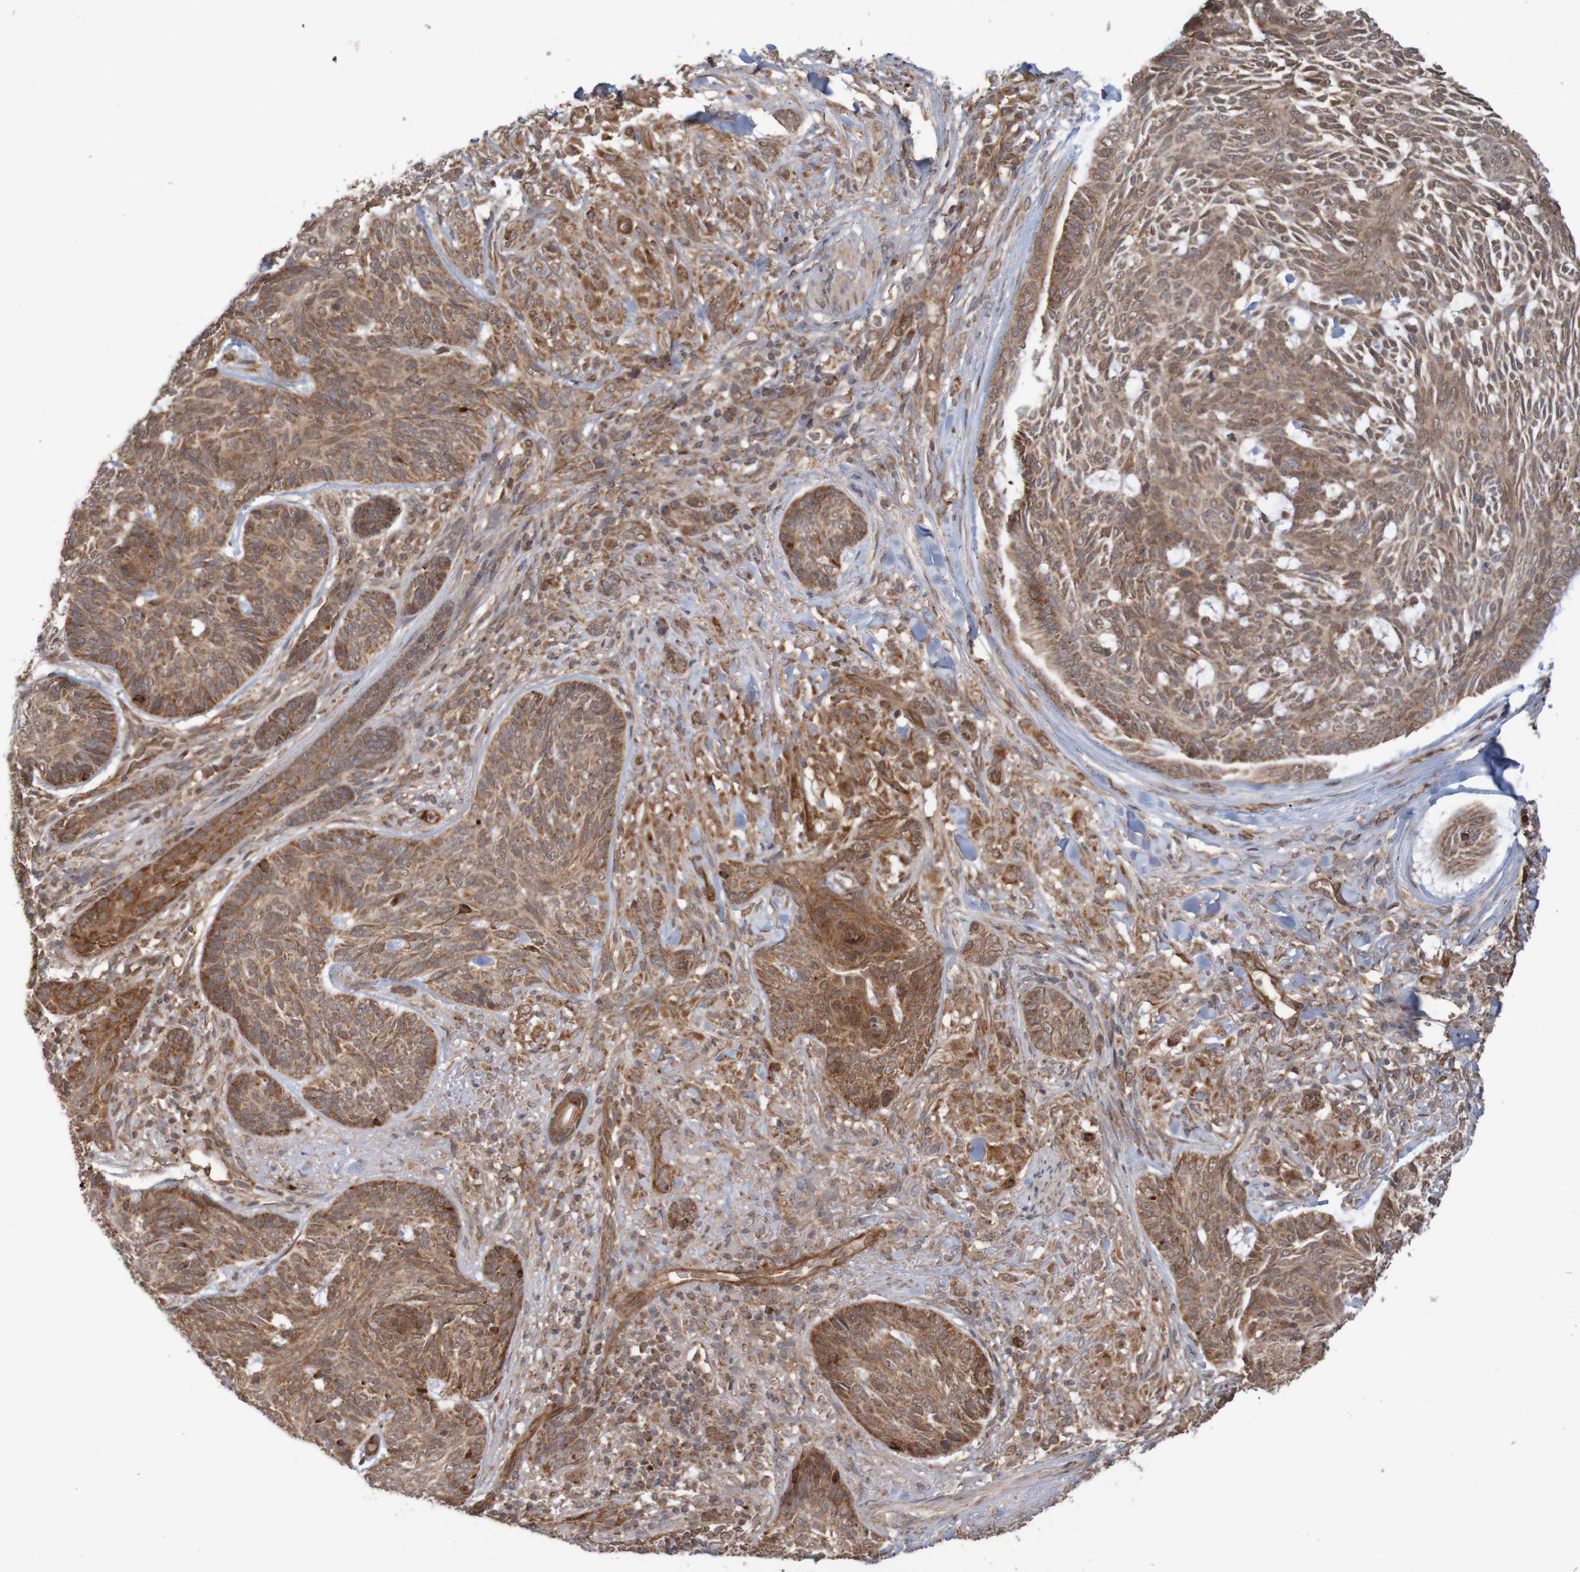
{"staining": {"intensity": "moderate", "quantity": ">75%", "location": "cytoplasmic/membranous"}, "tissue": "skin cancer", "cell_type": "Tumor cells", "image_type": "cancer", "snomed": [{"axis": "morphology", "description": "Basal cell carcinoma"}, {"axis": "topography", "description": "Skin"}], "caption": "This is an image of immunohistochemistry staining of skin basal cell carcinoma, which shows moderate expression in the cytoplasmic/membranous of tumor cells.", "gene": "MRPL52", "patient": {"sex": "male", "age": 43}}